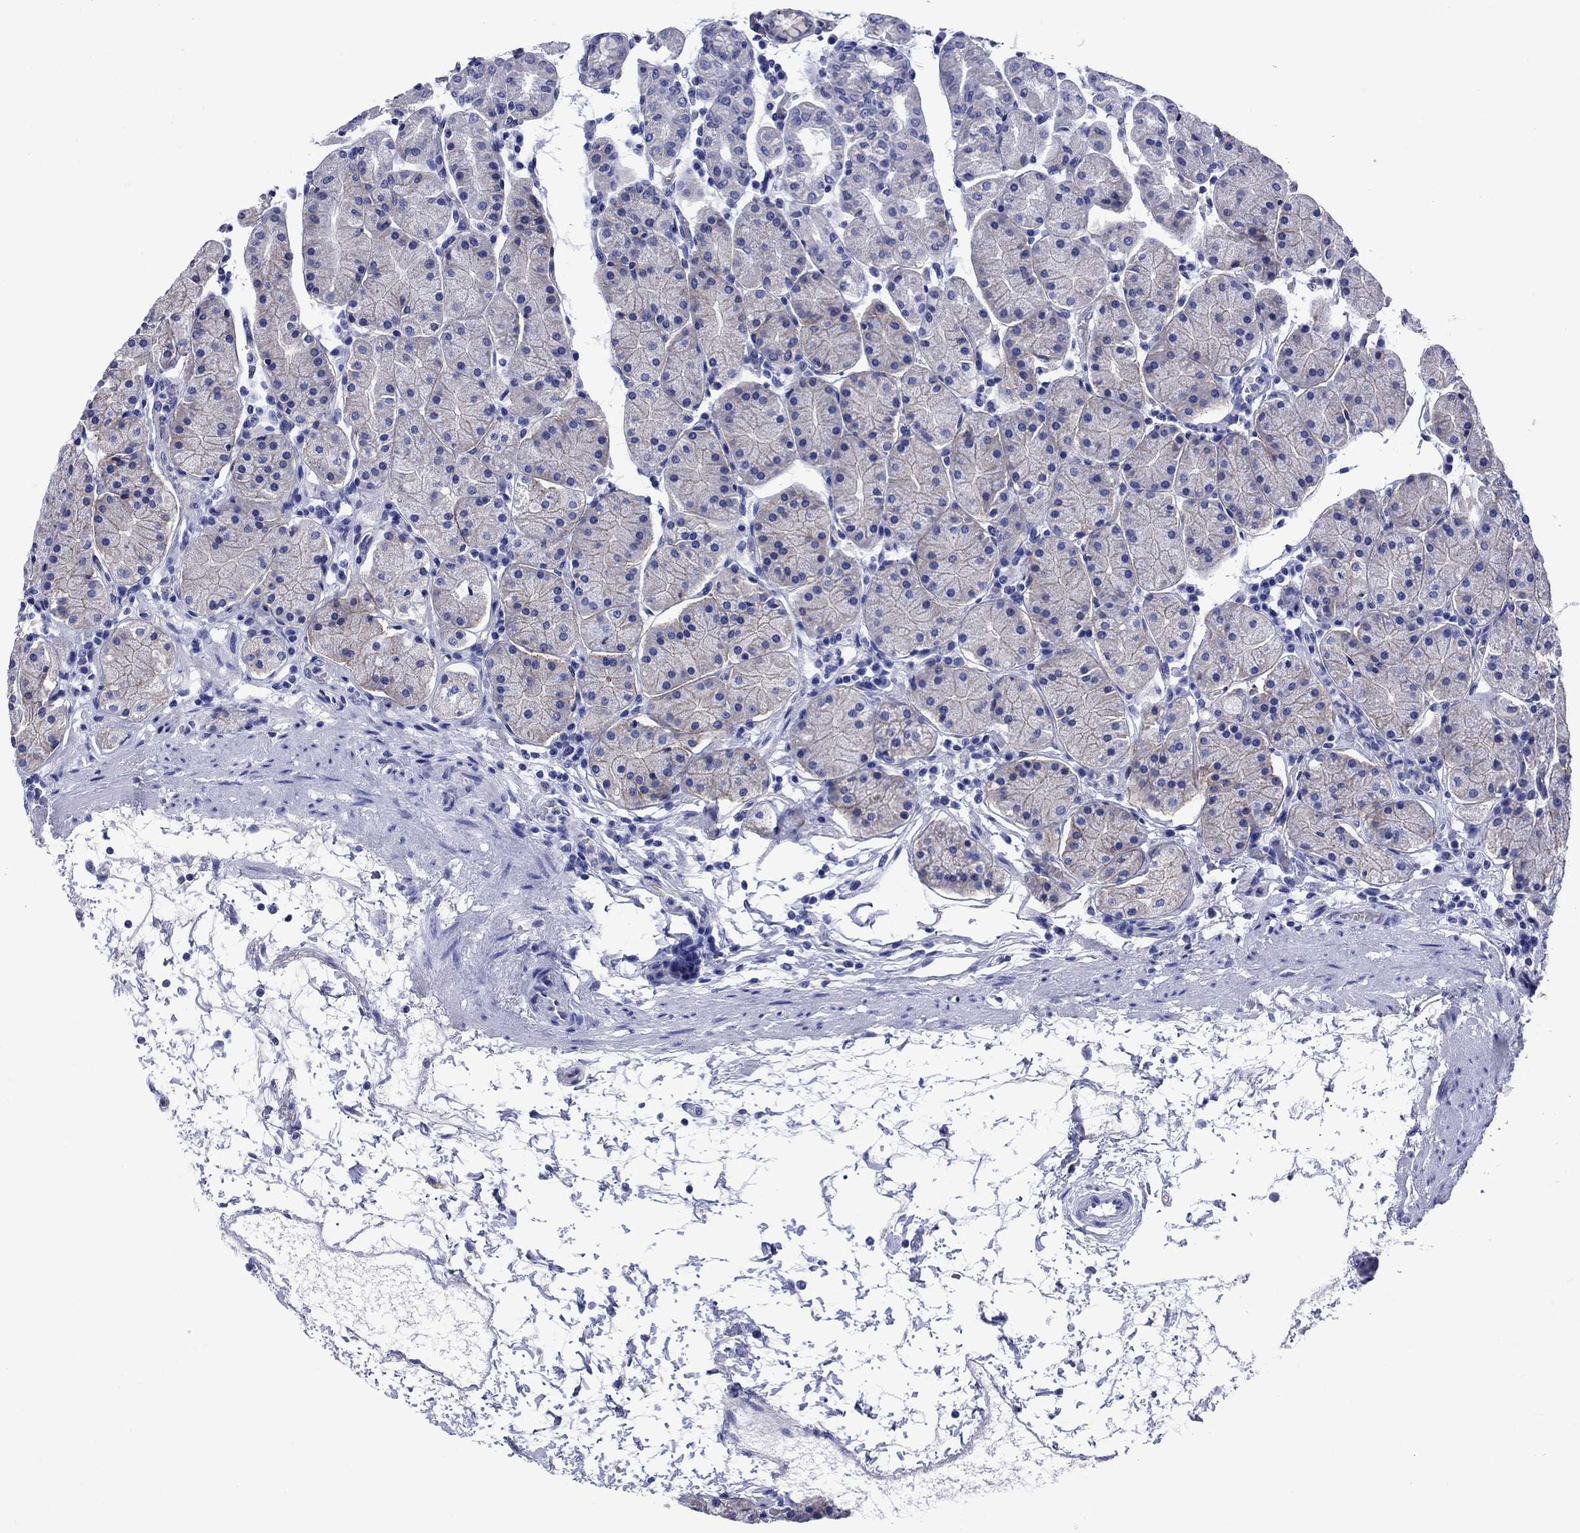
{"staining": {"intensity": "negative", "quantity": "none", "location": "none"}, "tissue": "stomach", "cell_type": "Glandular cells", "image_type": "normal", "snomed": [{"axis": "morphology", "description": "Normal tissue, NOS"}, {"axis": "topography", "description": "Stomach"}], "caption": "IHC of normal stomach shows no expression in glandular cells.", "gene": "SLC1A2", "patient": {"sex": "male", "age": 54}}